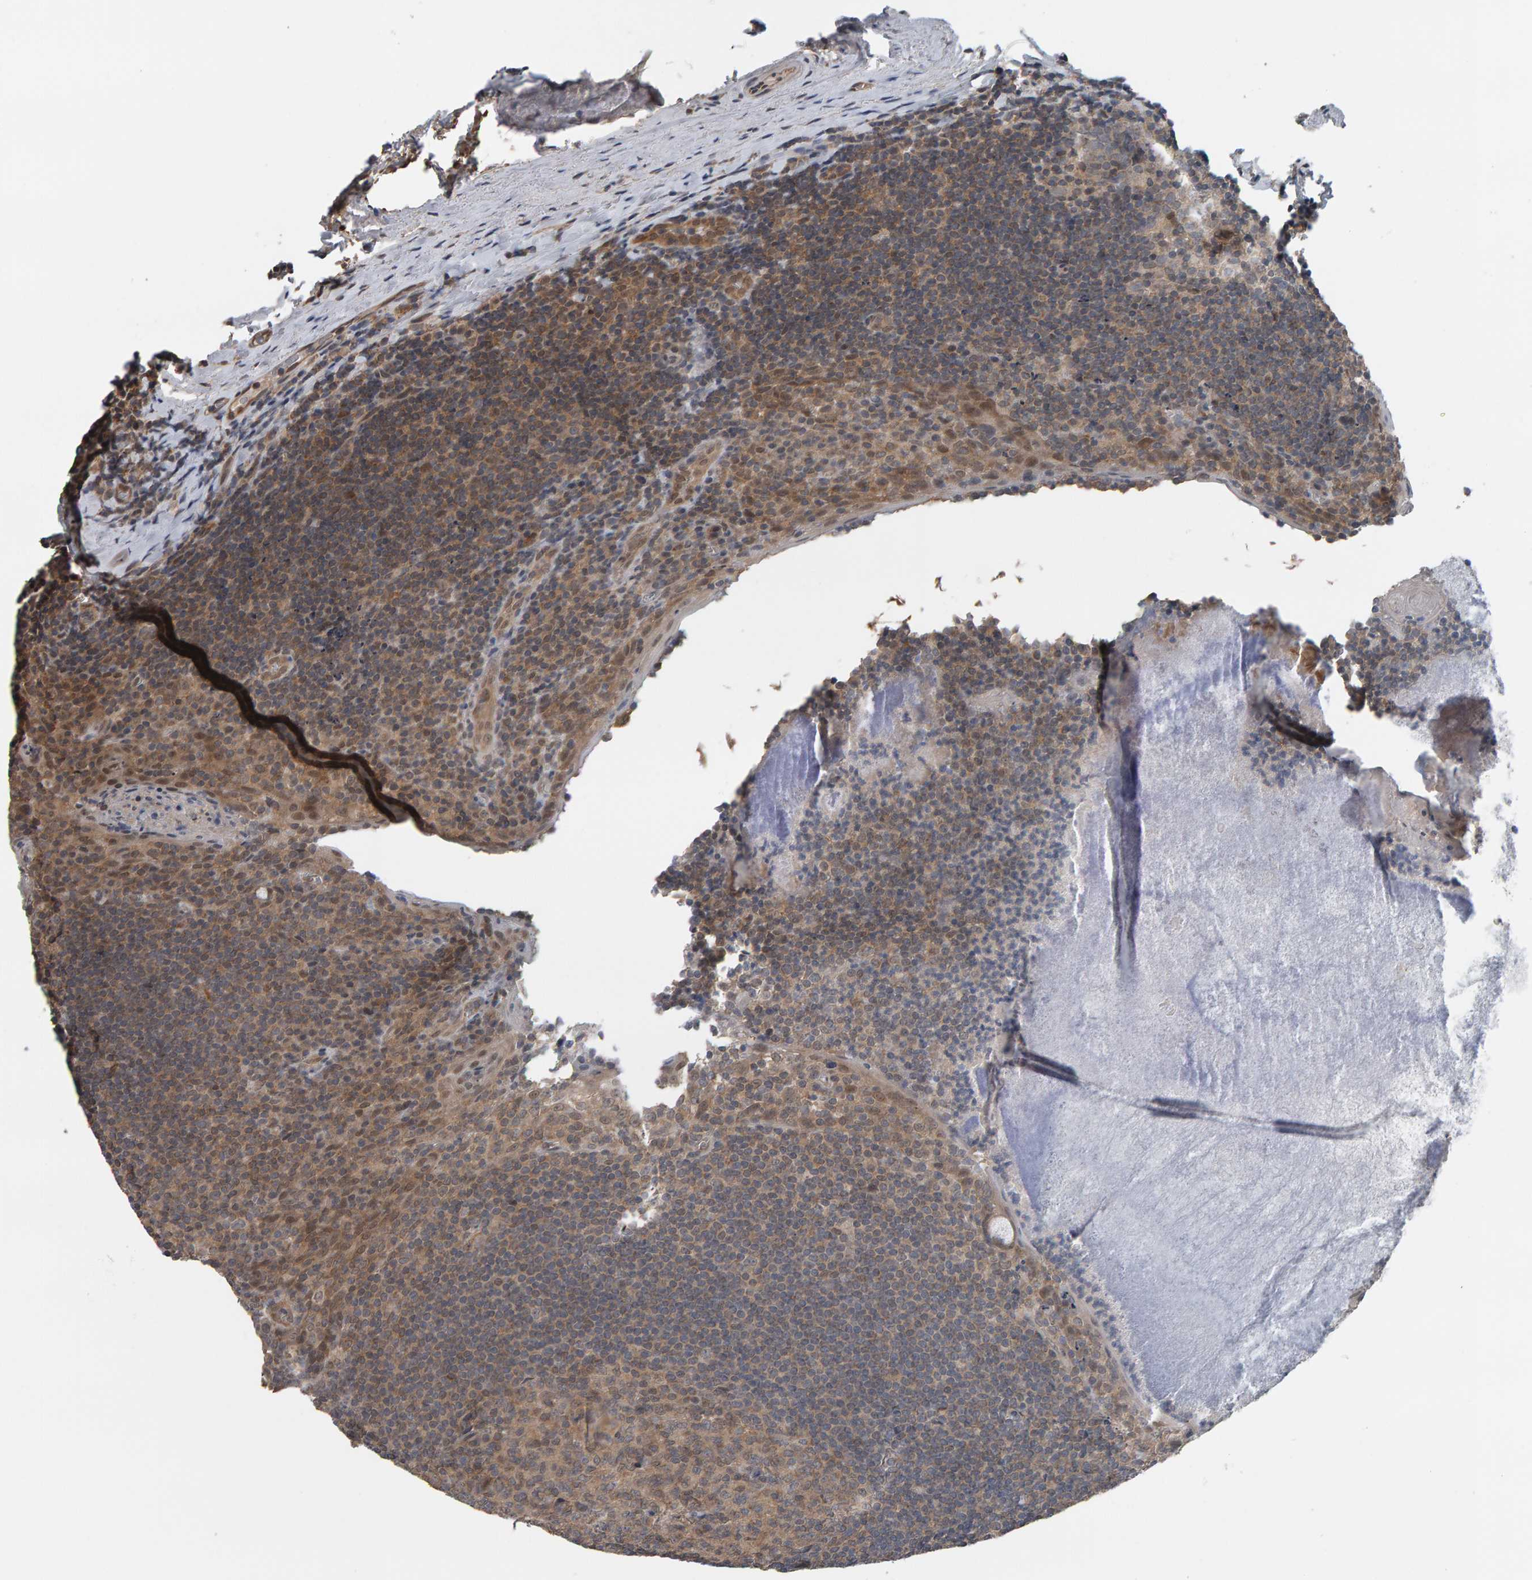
{"staining": {"intensity": "weak", "quantity": ">75%", "location": "cytoplasmic/membranous"}, "tissue": "tonsil", "cell_type": "Germinal center cells", "image_type": "normal", "snomed": [{"axis": "morphology", "description": "Normal tissue, NOS"}, {"axis": "topography", "description": "Tonsil"}], "caption": "DAB (3,3'-diaminobenzidine) immunohistochemical staining of benign tonsil displays weak cytoplasmic/membranous protein staining in approximately >75% of germinal center cells. (DAB = brown stain, brightfield microscopy at high magnification).", "gene": "COASY", "patient": {"sex": "male", "age": 37}}